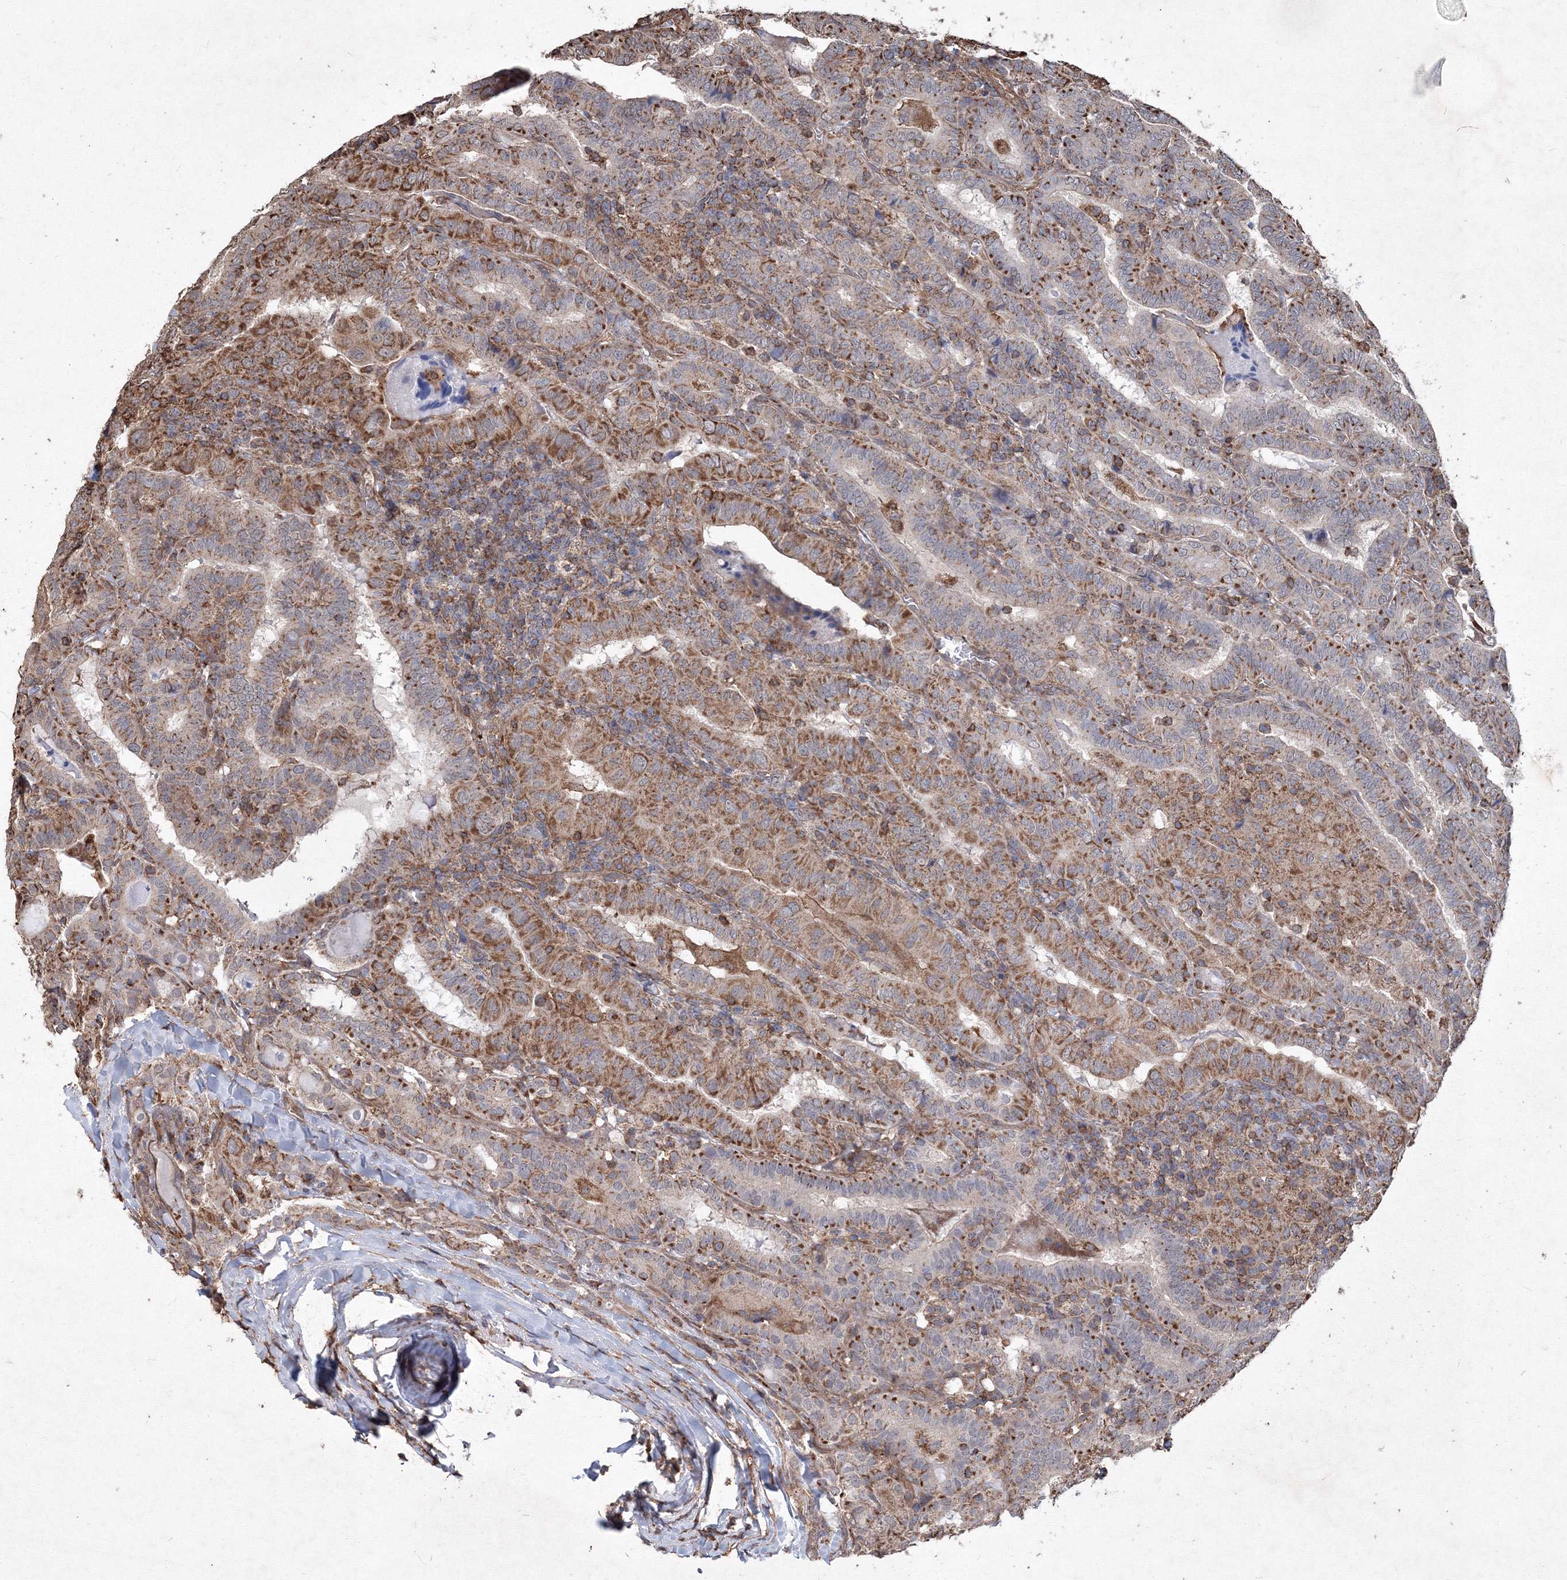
{"staining": {"intensity": "moderate", "quantity": ">75%", "location": "cytoplasmic/membranous"}, "tissue": "thyroid cancer", "cell_type": "Tumor cells", "image_type": "cancer", "snomed": [{"axis": "morphology", "description": "Papillary adenocarcinoma, NOS"}, {"axis": "topography", "description": "Thyroid gland"}], "caption": "Thyroid papillary adenocarcinoma stained with IHC displays moderate cytoplasmic/membranous expression in approximately >75% of tumor cells. The staining was performed using DAB (3,3'-diaminobenzidine) to visualize the protein expression in brown, while the nuclei were stained in blue with hematoxylin (Magnification: 20x).", "gene": "TMEM139", "patient": {"sex": "female", "age": 72}}